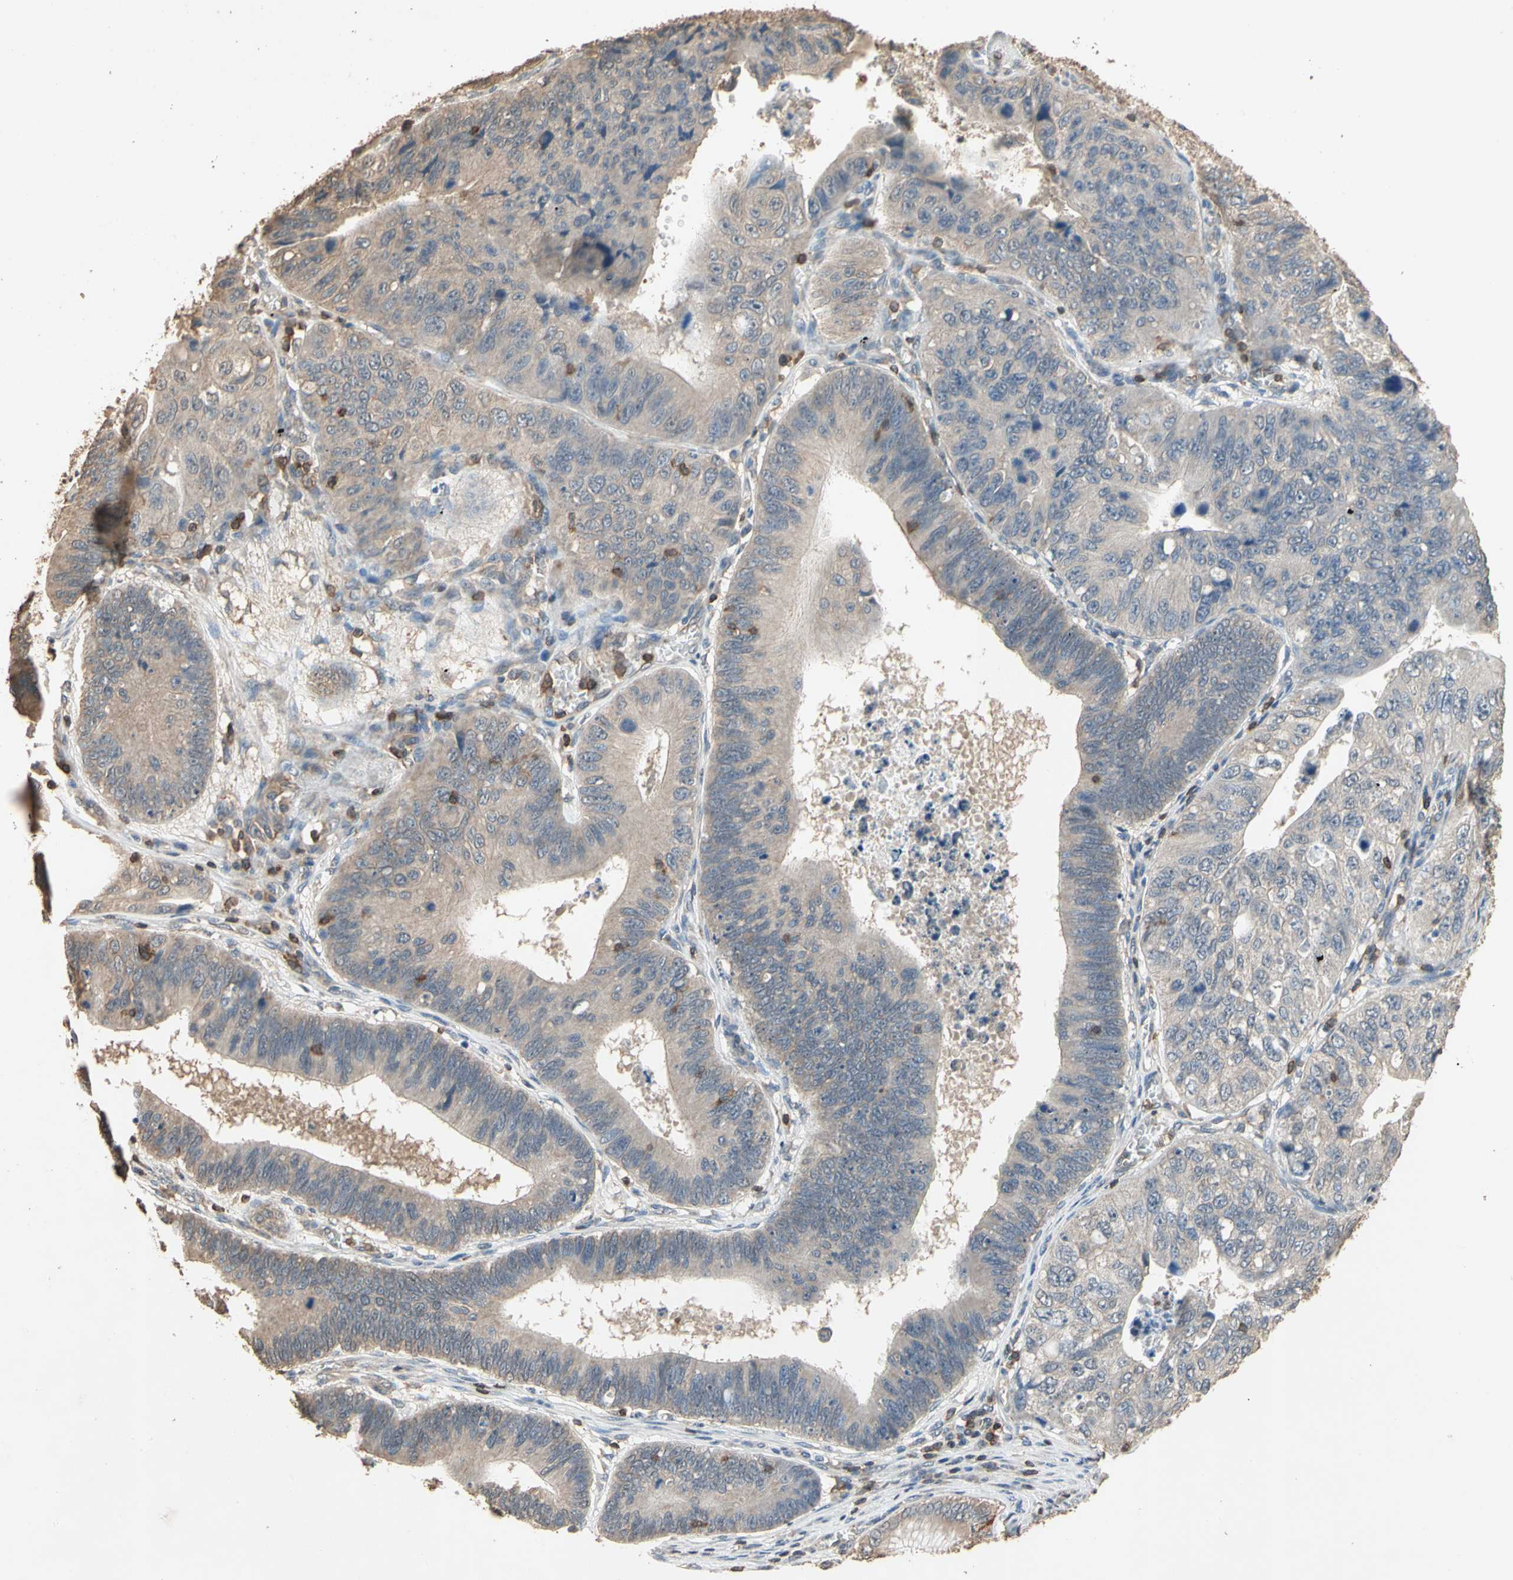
{"staining": {"intensity": "weak", "quantity": "<25%", "location": "cytoplasmic/membranous"}, "tissue": "stomach cancer", "cell_type": "Tumor cells", "image_type": "cancer", "snomed": [{"axis": "morphology", "description": "Adenocarcinoma, NOS"}, {"axis": "topography", "description": "Stomach"}], "caption": "Immunohistochemical staining of stomach cancer (adenocarcinoma) displays no significant positivity in tumor cells.", "gene": "MAP3K10", "patient": {"sex": "male", "age": 59}}